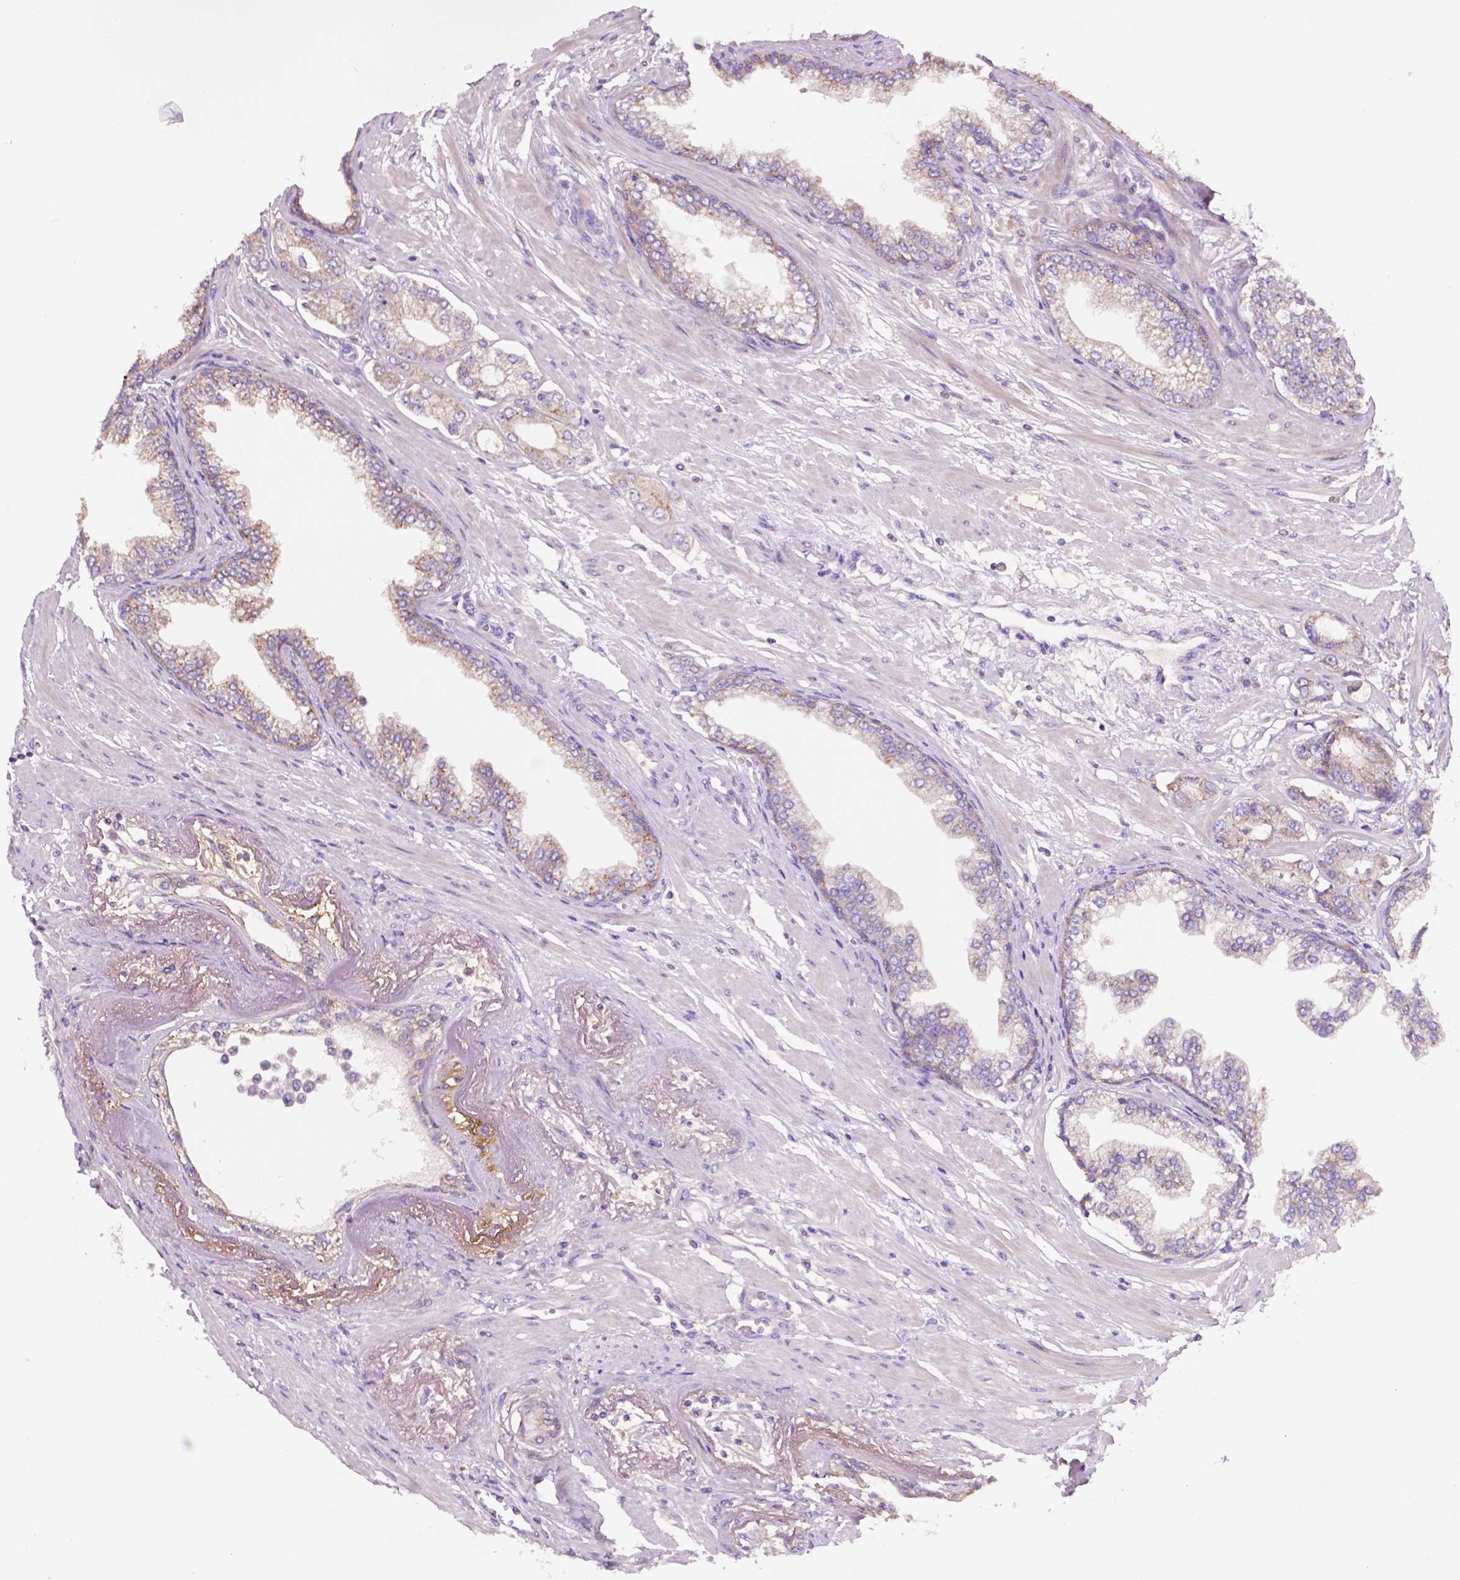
{"staining": {"intensity": "weak", "quantity": "<25%", "location": "cytoplasmic/membranous"}, "tissue": "prostate cancer", "cell_type": "Tumor cells", "image_type": "cancer", "snomed": [{"axis": "morphology", "description": "Adenocarcinoma, Low grade"}, {"axis": "topography", "description": "Prostate"}], "caption": "IHC image of neoplastic tissue: human prostate cancer stained with DAB (3,3'-diaminobenzidine) shows no significant protein expression in tumor cells.", "gene": "MKRN2OS", "patient": {"sex": "male", "age": 60}}